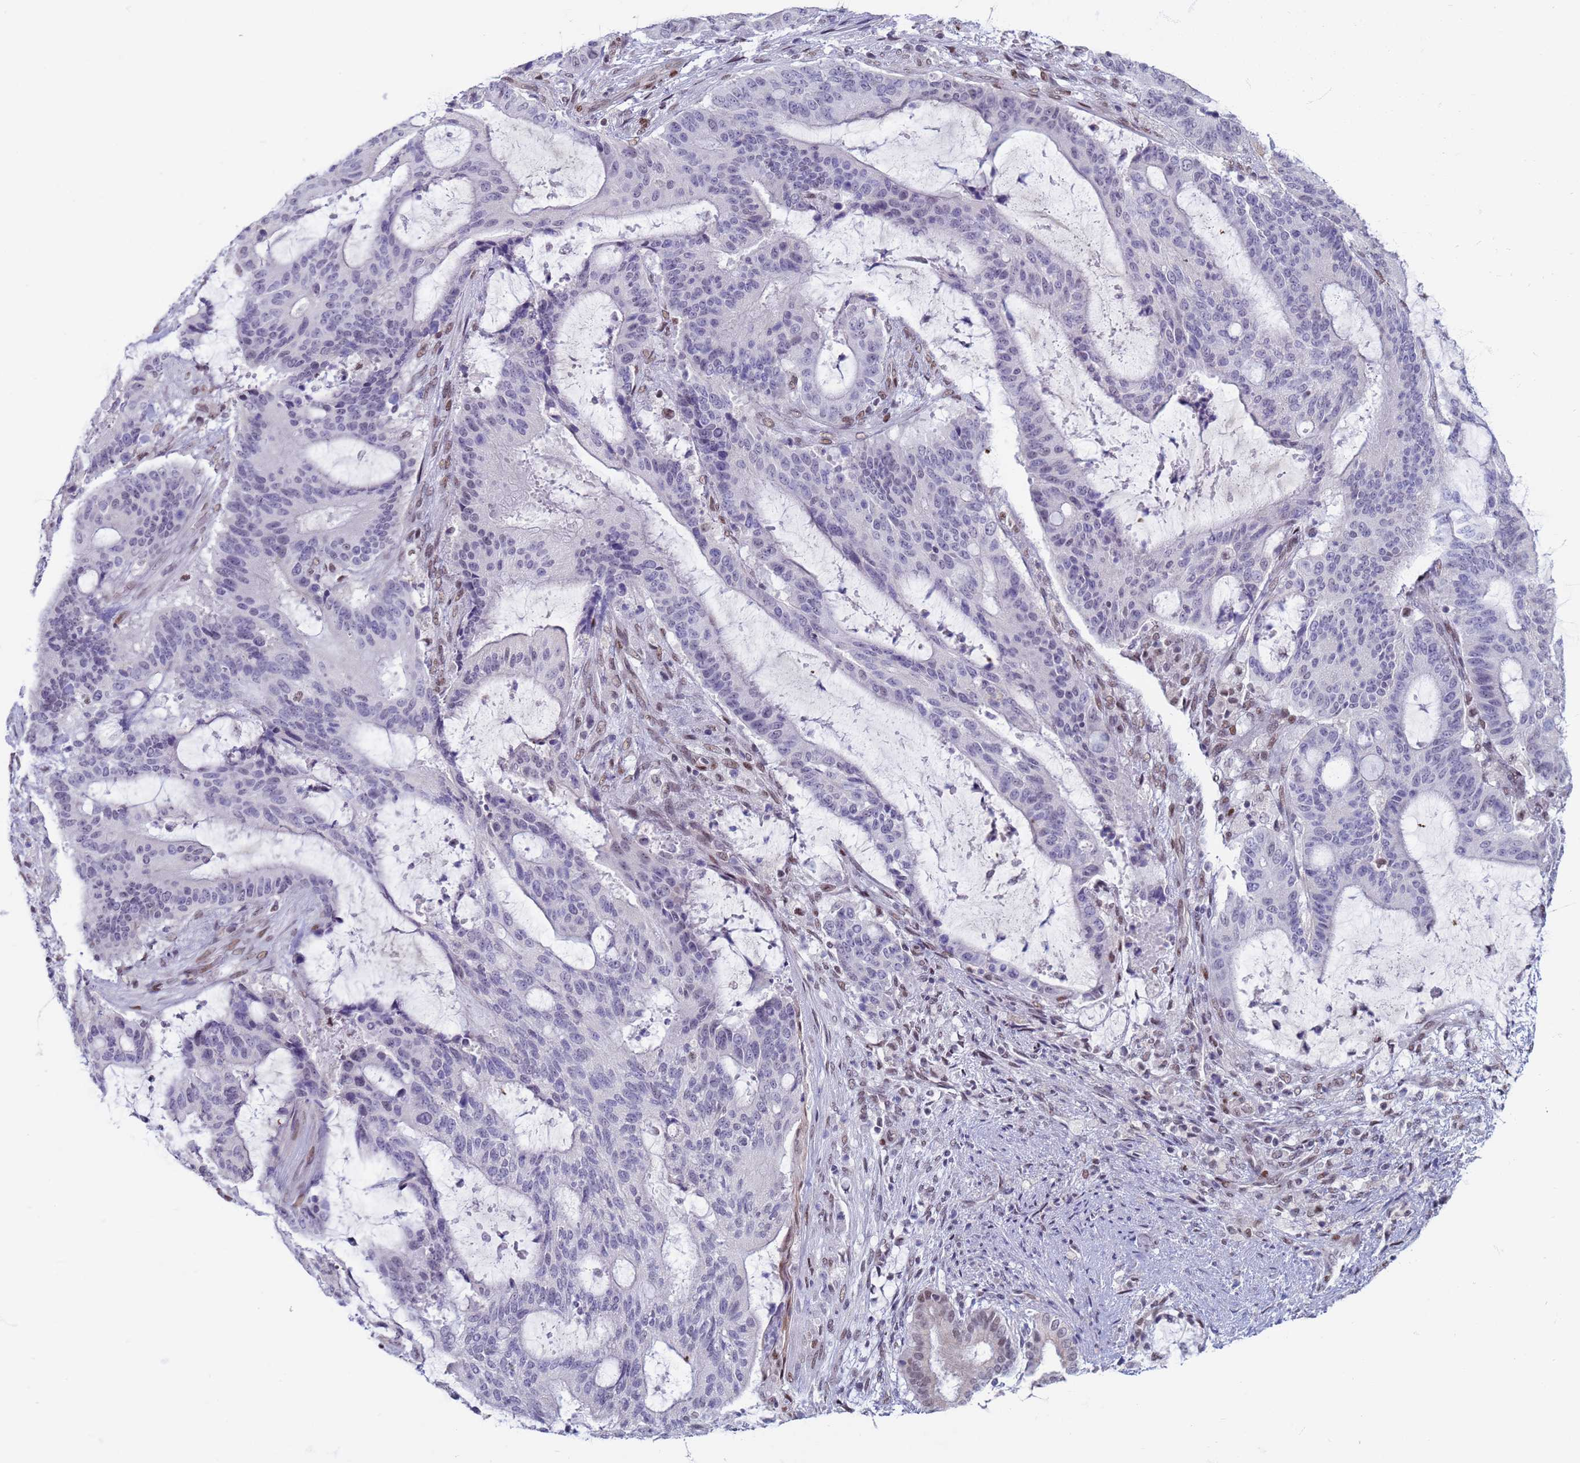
{"staining": {"intensity": "negative", "quantity": "none", "location": "none"}, "tissue": "liver cancer", "cell_type": "Tumor cells", "image_type": "cancer", "snomed": [{"axis": "morphology", "description": "Normal tissue, NOS"}, {"axis": "morphology", "description": "Cholangiocarcinoma"}, {"axis": "topography", "description": "Liver"}, {"axis": "topography", "description": "Peripheral nerve tissue"}], "caption": "Tumor cells are negative for brown protein staining in liver cancer (cholangiocarcinoma).", "gene": "SAE1", "patient": {"sex": "female", "age": 73}}